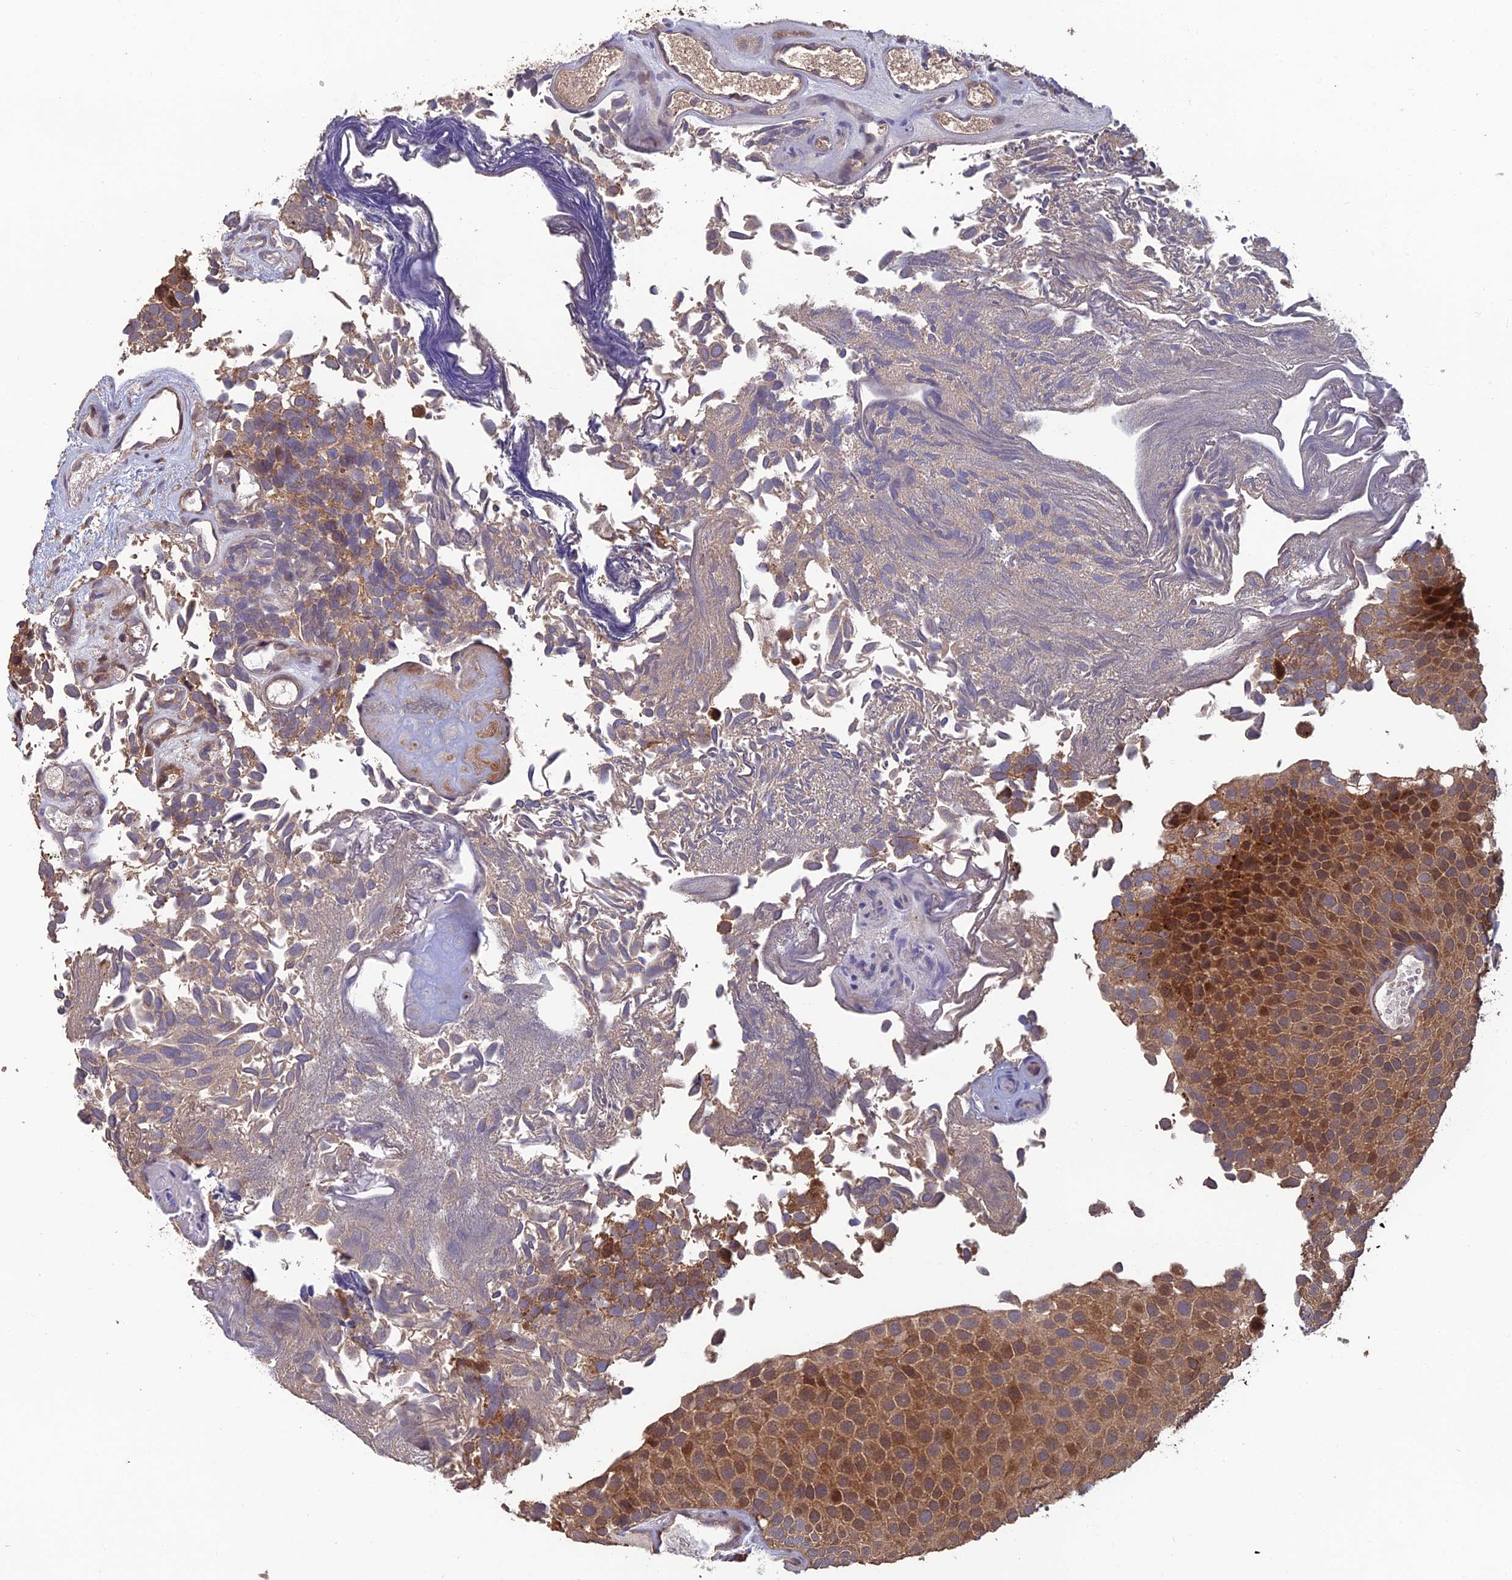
{"staining": {"intensity": "moderate", "quantity": ">75%", "location": "cytoplasmic/membranous"}, "tissue": "urothelial cancer", "cell_type": "Tumor cells", "image_type": "cancer", "snomed": [{"axis": "morphology", "description": "Urothelial carcinoma, Low grade"}, {"axis": "topography", "description": "Urinary bladder"}], "caption": "Moderate cytoplasmic/membranous expression for a protein is identified in approximately >75% of tumor cells of urothelial carcinoma (low-grade) using immunohistochemistry.", "gene": "SHISA5", "patient": {"sex": "male", "age": 89}}